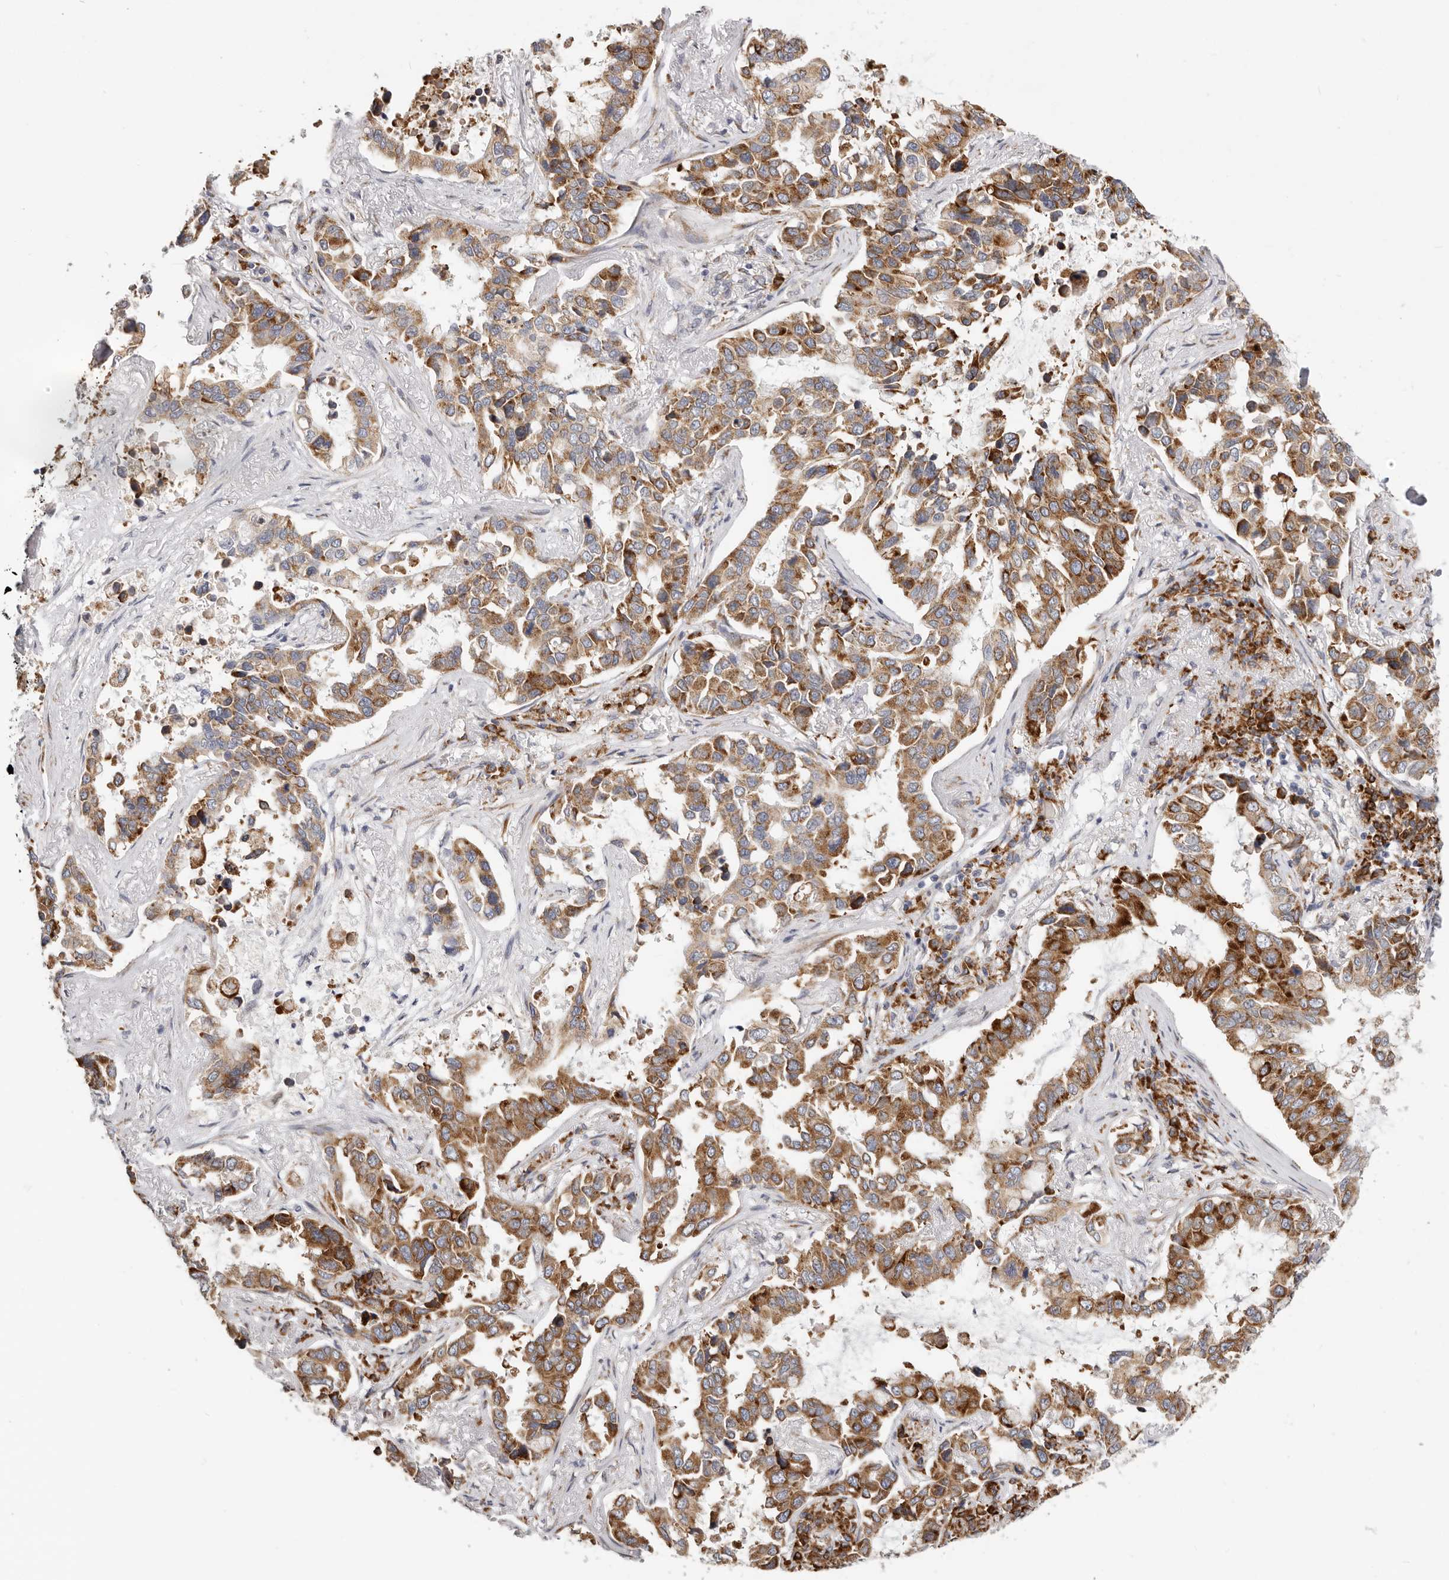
{"staining": {"intensity": "moderate", "quantity": "25%-75%", "location": "cytoplasmic/membranous"}, "tissue": "lung cancer", "cell_type": "Tumor cells", "image_type": "cancer", "snomed": [{"axis": "morphology", "description": "Squamous cell carcinoma, NOS"}, {"axis": "topography", "description": "Lung"}], "caption": "Immunohistochemistry (IHC) of lung cancer reveals medium levels of moderate cytoplasmic/membranous staining in approximately 25%-75% of tumor cells. (brown staining indicates protein expression, while blue staining denotes nuclei).", "gene": "IL32", "patient": {"sex": "male", "age": 66}}